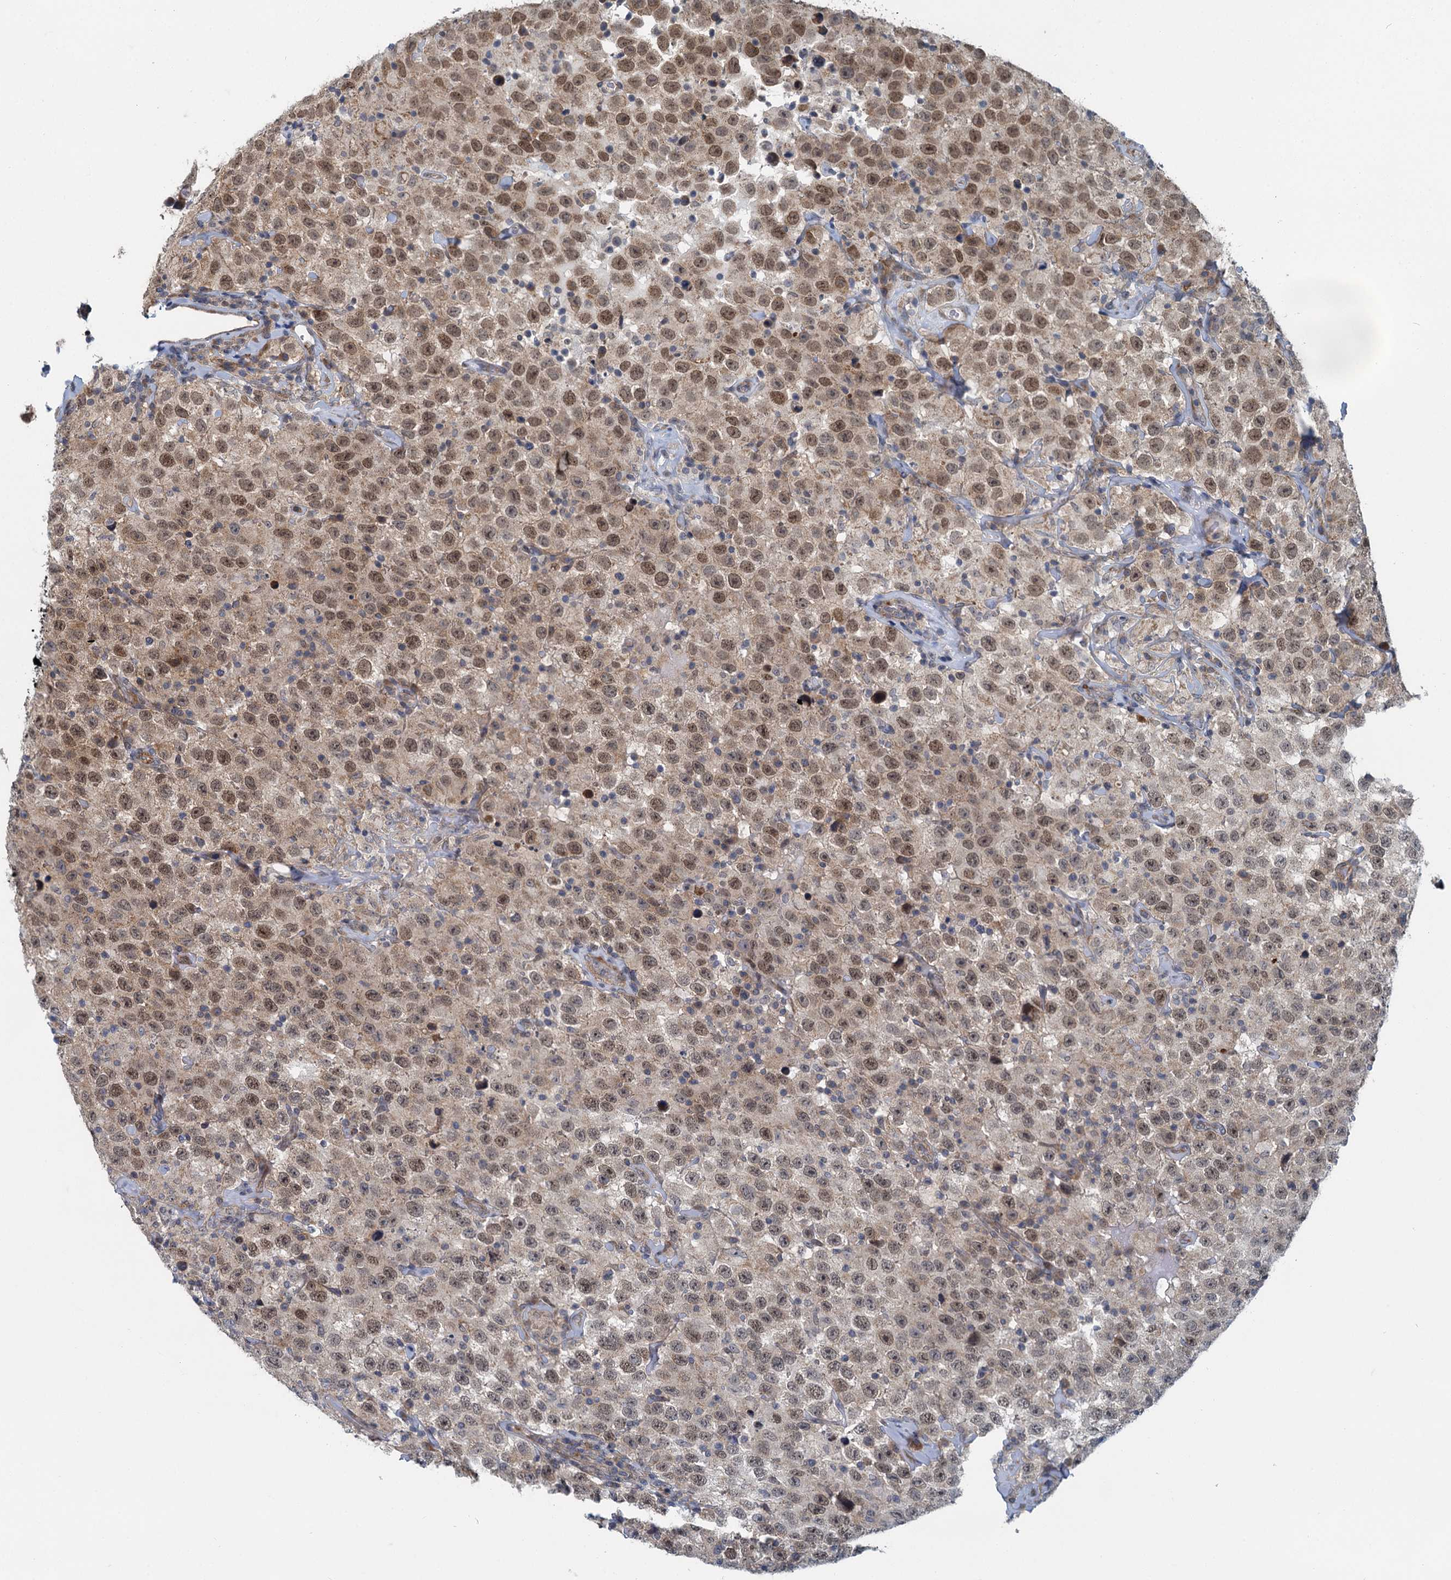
{"staining": {"intensity": "moderate", "quantity": ">75%", "location": "nuclear"}, "tissue": "testis cancer", "cell_type": "Tumor cells", "image_type": "cancer", "snomed": [{"axis": "morphology", "description": "Seminoma, NOS"}, {"axis": "topography", "description": "Testis"}], "caption": "Protein positivity by IHC demonstrates moderate nuclear staining in about >75% of tumor cells in testis seminoma.", "gene": "ADCY2", "patient": {"sex": "male", "age": 41}}